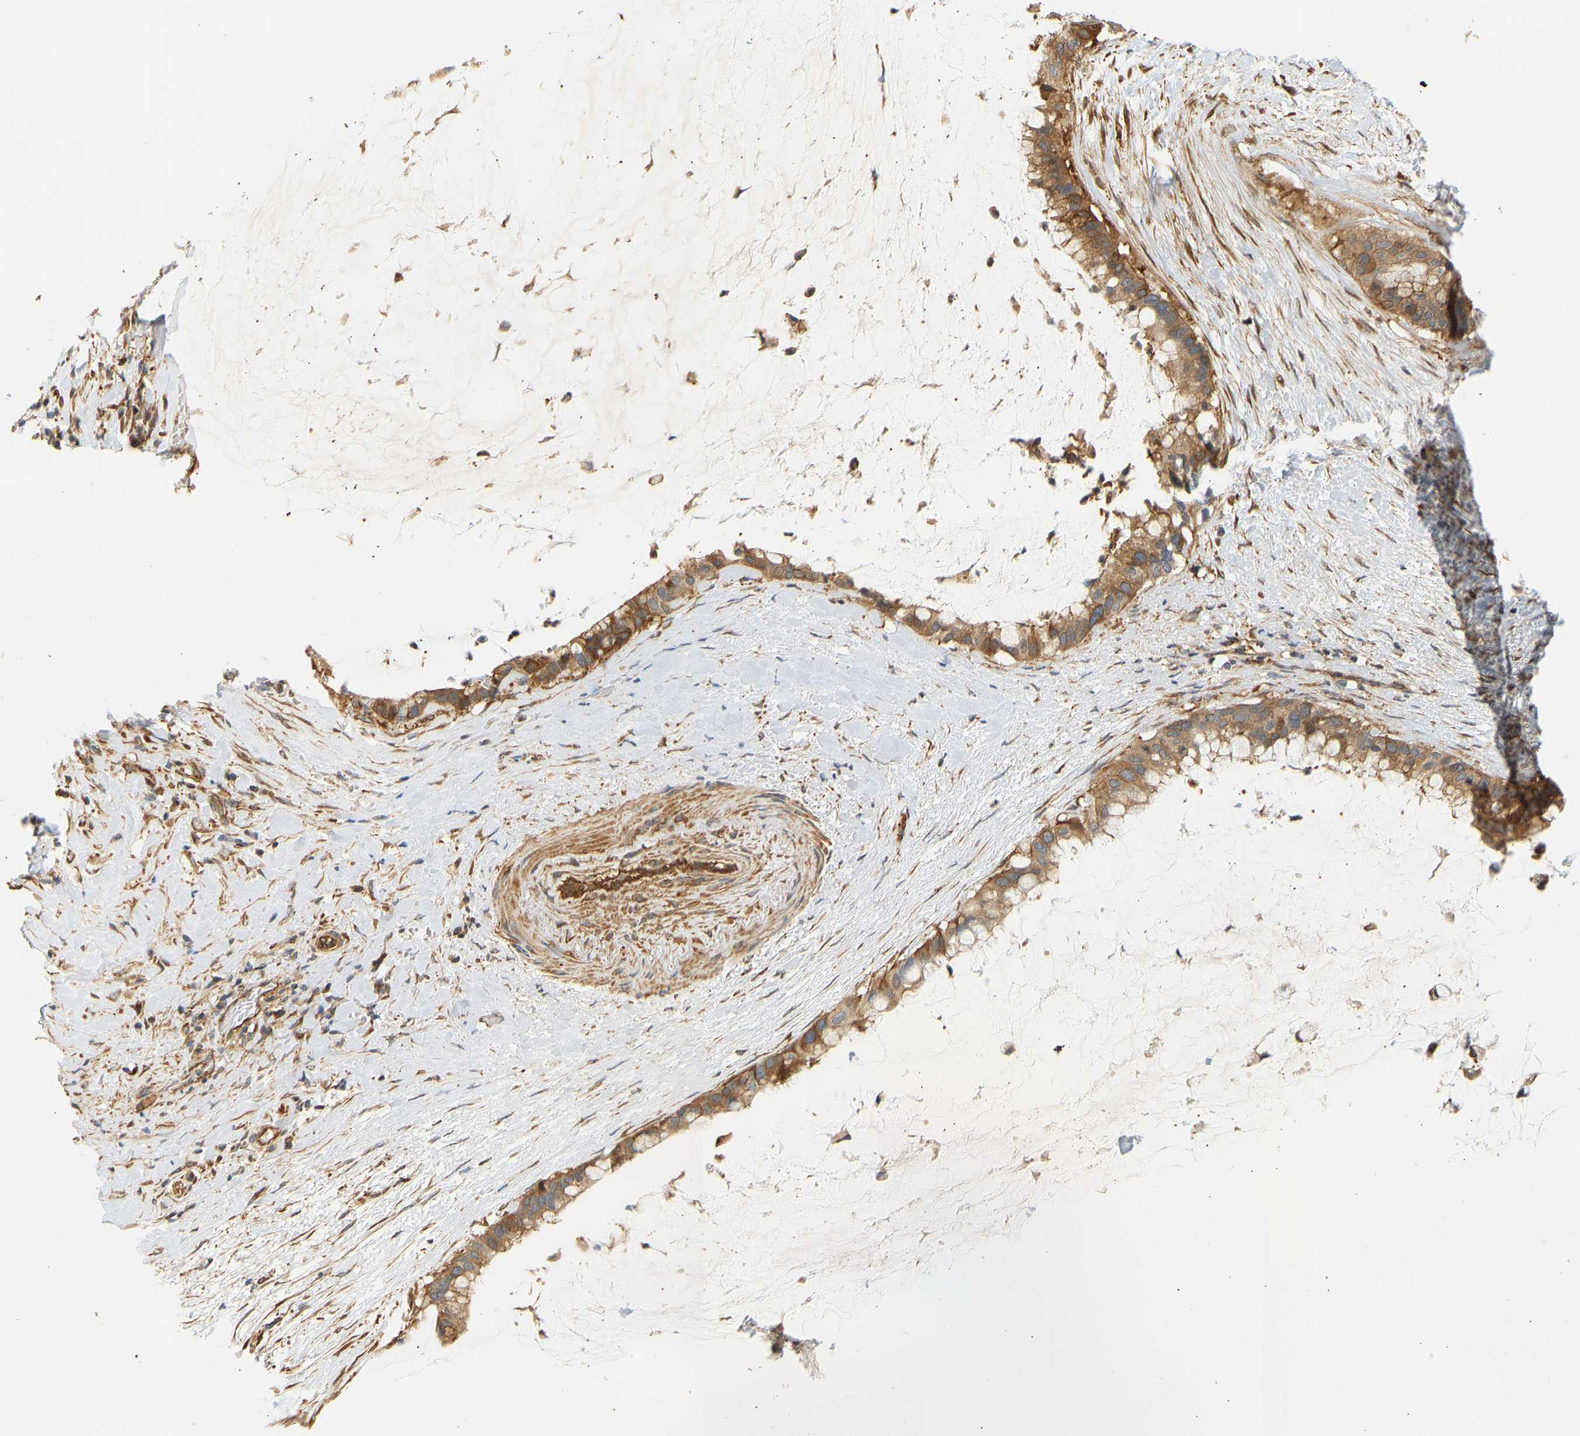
{"staining": {"intensity": "moderate", "quantity": ">75%", "location": "cytoplasmic/membranous"}, "tissue": "pancreatic cancer", "cell_type": "Tumor cells", "image_type": "cancer", "snomed": [{"axis": "morphology", "description": "Adenocarcinoma, NOS"}, {"axis": "topography", "description": "Pancreas"}], "caption": "Protein expression analysis of adenocarcinoma (pancreatic) demonstrates moderate cytoplasmic/membranous expression in approximately >75% of tumor cells. The staining is performed using DAB (3,3'-diaminobenzidine) brown chromogen to label protein expression. The nuclei are counter-stained blue using hematoxylin.", "gene": "CEP57", "patient": {"sex": "male", "age": 41}}